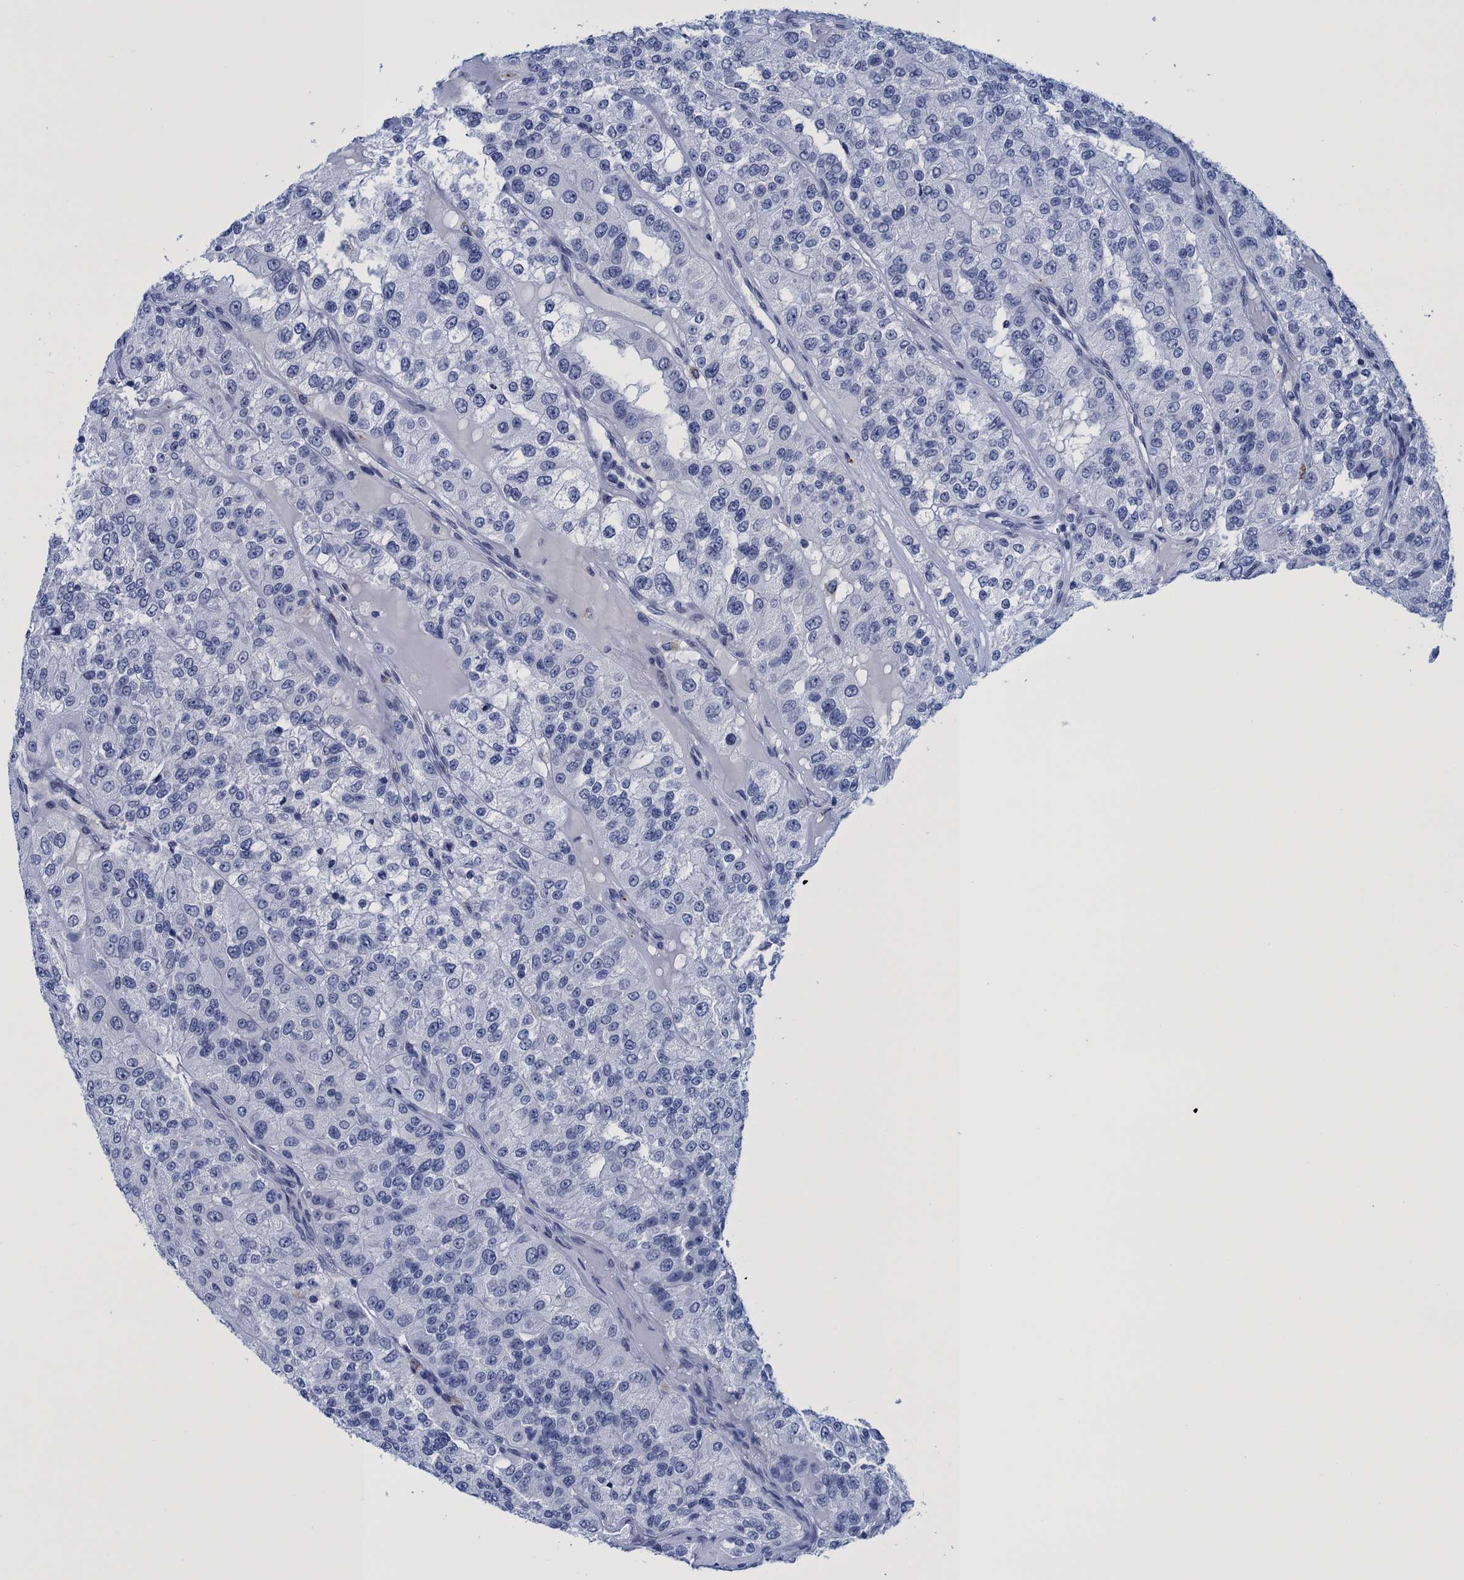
{"staining": {"intensity": "negative", "quantity": "none", "location": "none"}, "tissue": "renal cancer", "cell_type": "Tumor cells", "image_type": "cancer", "snomed": [{"axis": "morphology", "description": "Adenocarcinoma, NOS"}, {"axis": "topography", "description": "Kidney"}], "caption": "A micrograph of renal adenocarcinoma stained for a protein displays no brown staining in tumor cells. The staining is performed using DAB brown chromogen with nuclei counter-stained in using hematoxylin.", "gene": "METTL25", "patient": {"sex": "female", "age": 63}}